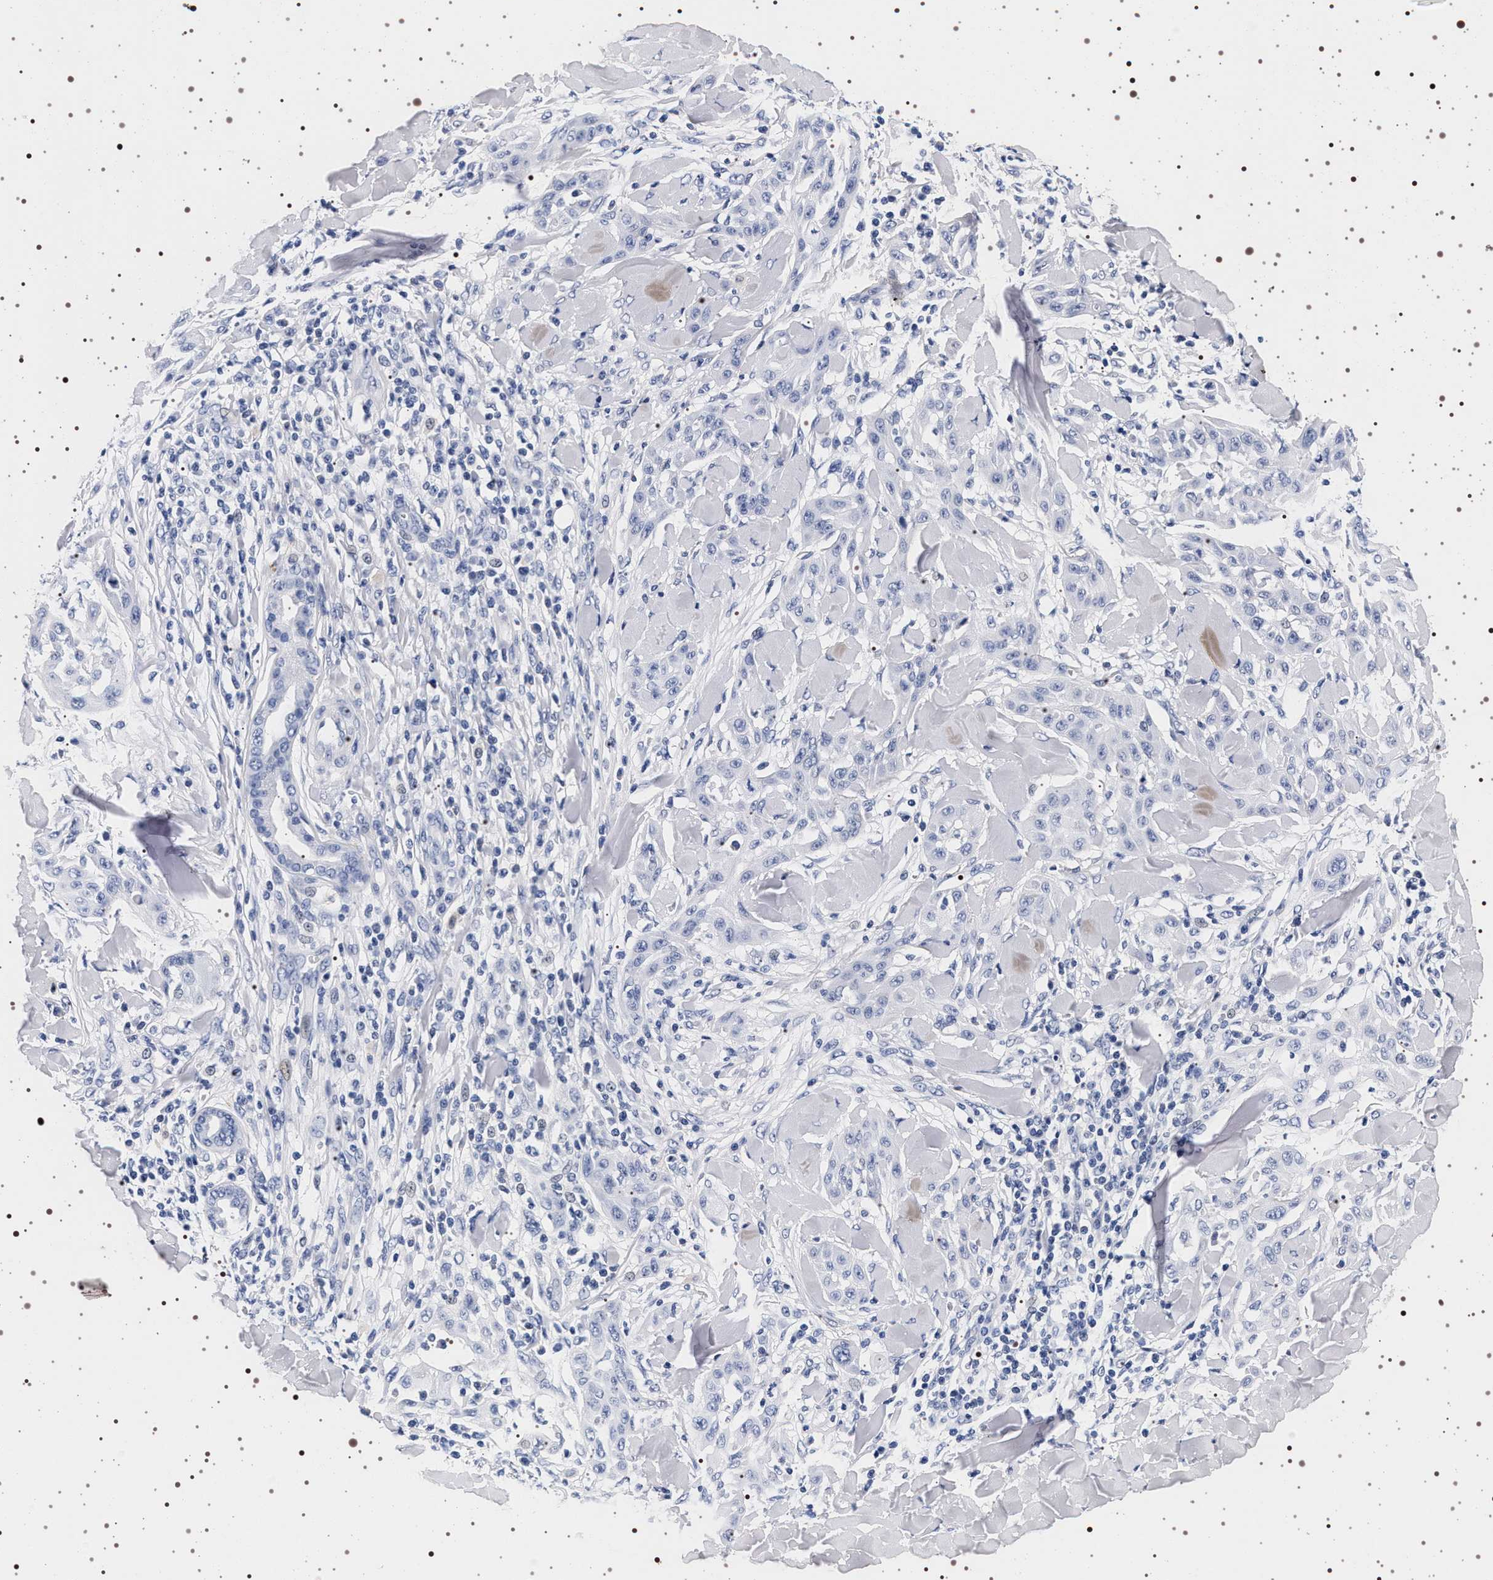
{"staining": {"intensity": "negative", "quantity": "none", "location": "none"}, "tissue": "skin cancer", "cell_type": "Tumor cells", "image_type": "cancer", "snomed": [{"axis": "morphology", "description": "Squamous cell carcinoma, NOS"}, {"axis": "topography", "description": "Skin"}], "caption": "This is a histopathology image of immunohistochemistry staining of skin cancer (squamous cell carcinoma), which shows no positivity in tumor cells.", "gene": "SYN1", "patient": {"sex": "male", "age": 24}}